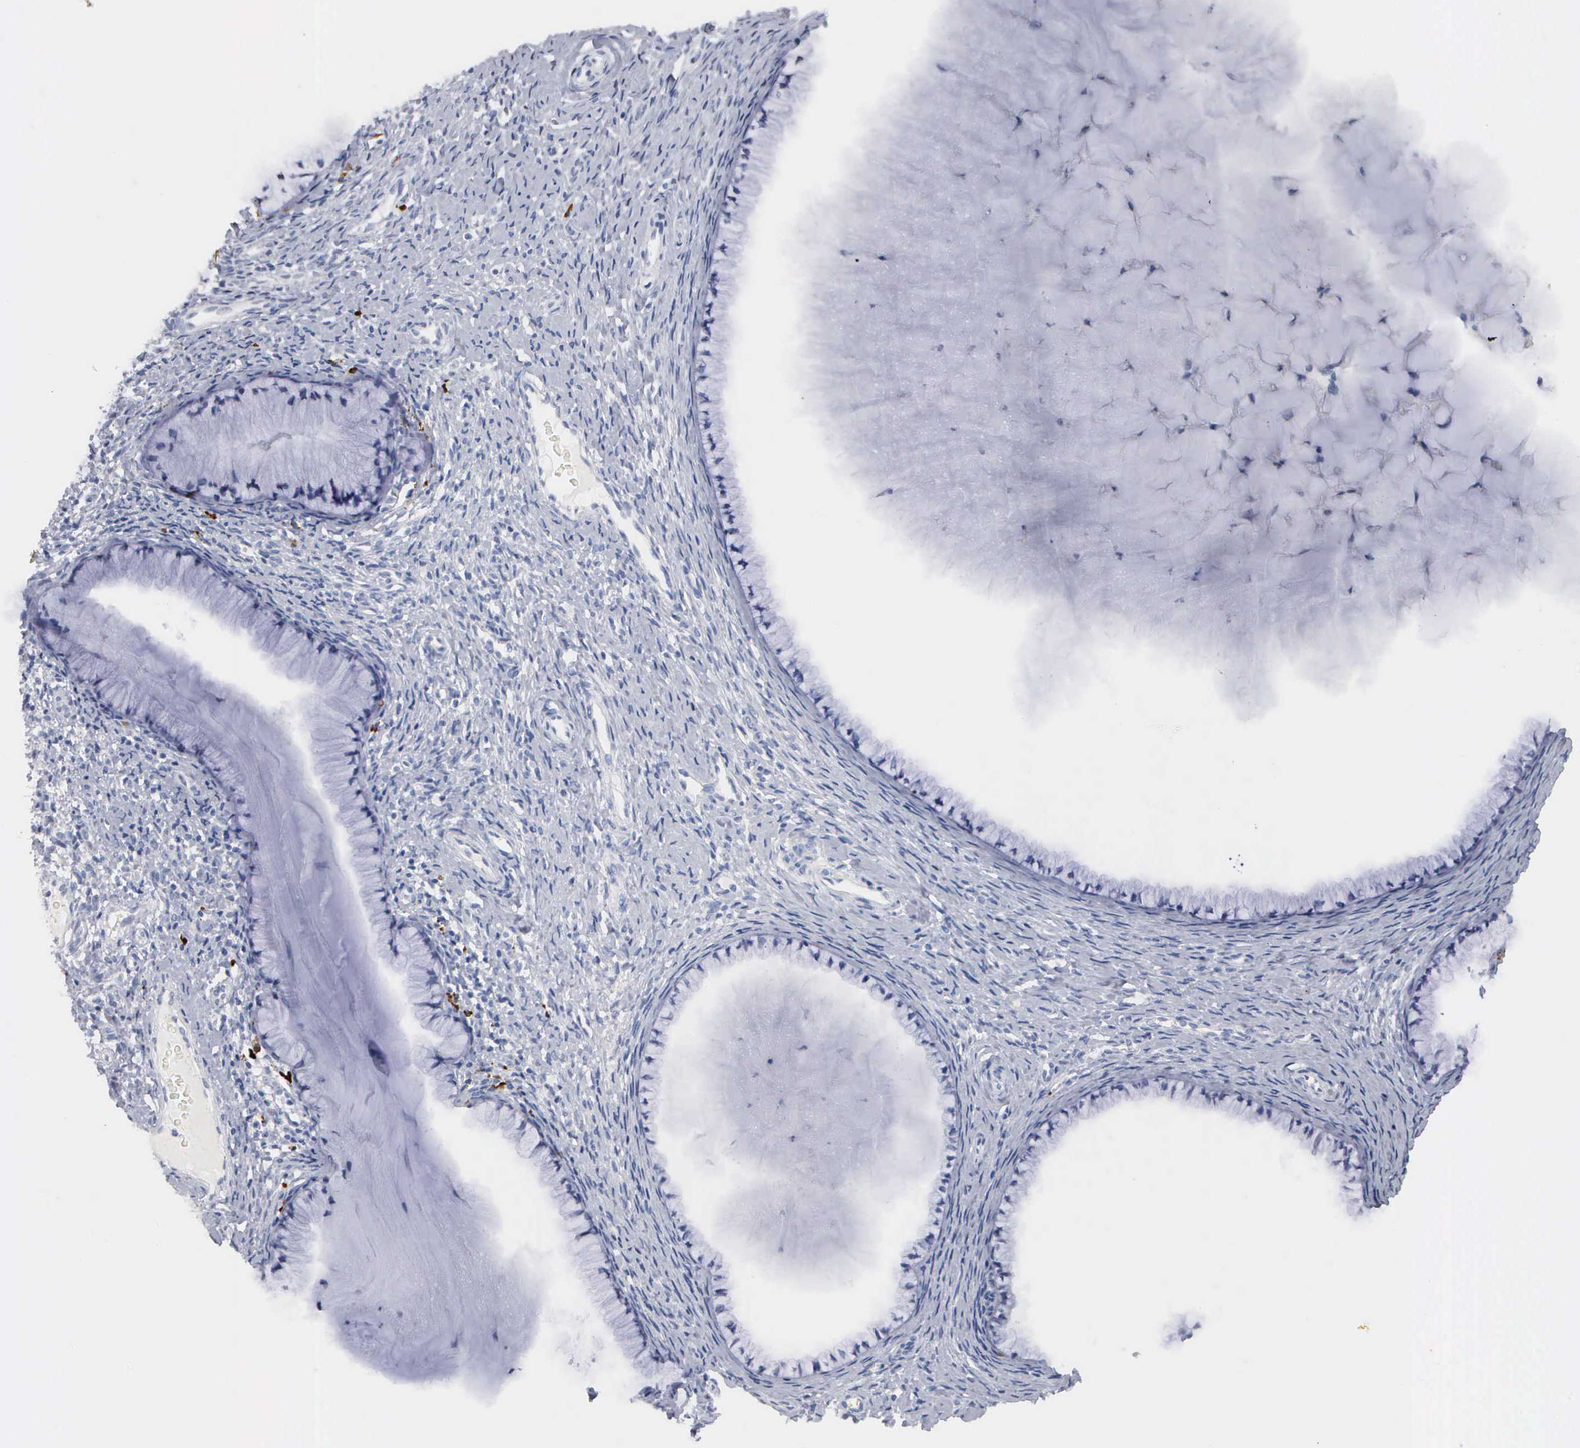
{"staining": {"intensity": "negative", "quantity": "none", "location": "none"}, "tissue": "cervix", "cell_type": "Glandular cells", "image_type": "normal", "snomed": [{"axis": "morphology", "description": "Normal tissue, NOS"}, {"axis": "topography", "description": "Cervix"}], "caption": "Glandular cells are negative for protein expression in normal human cervix. Nuclei are stained in blue.", "gene": "ASPHD2", "patient": {"sex": "female", "age": 70}}